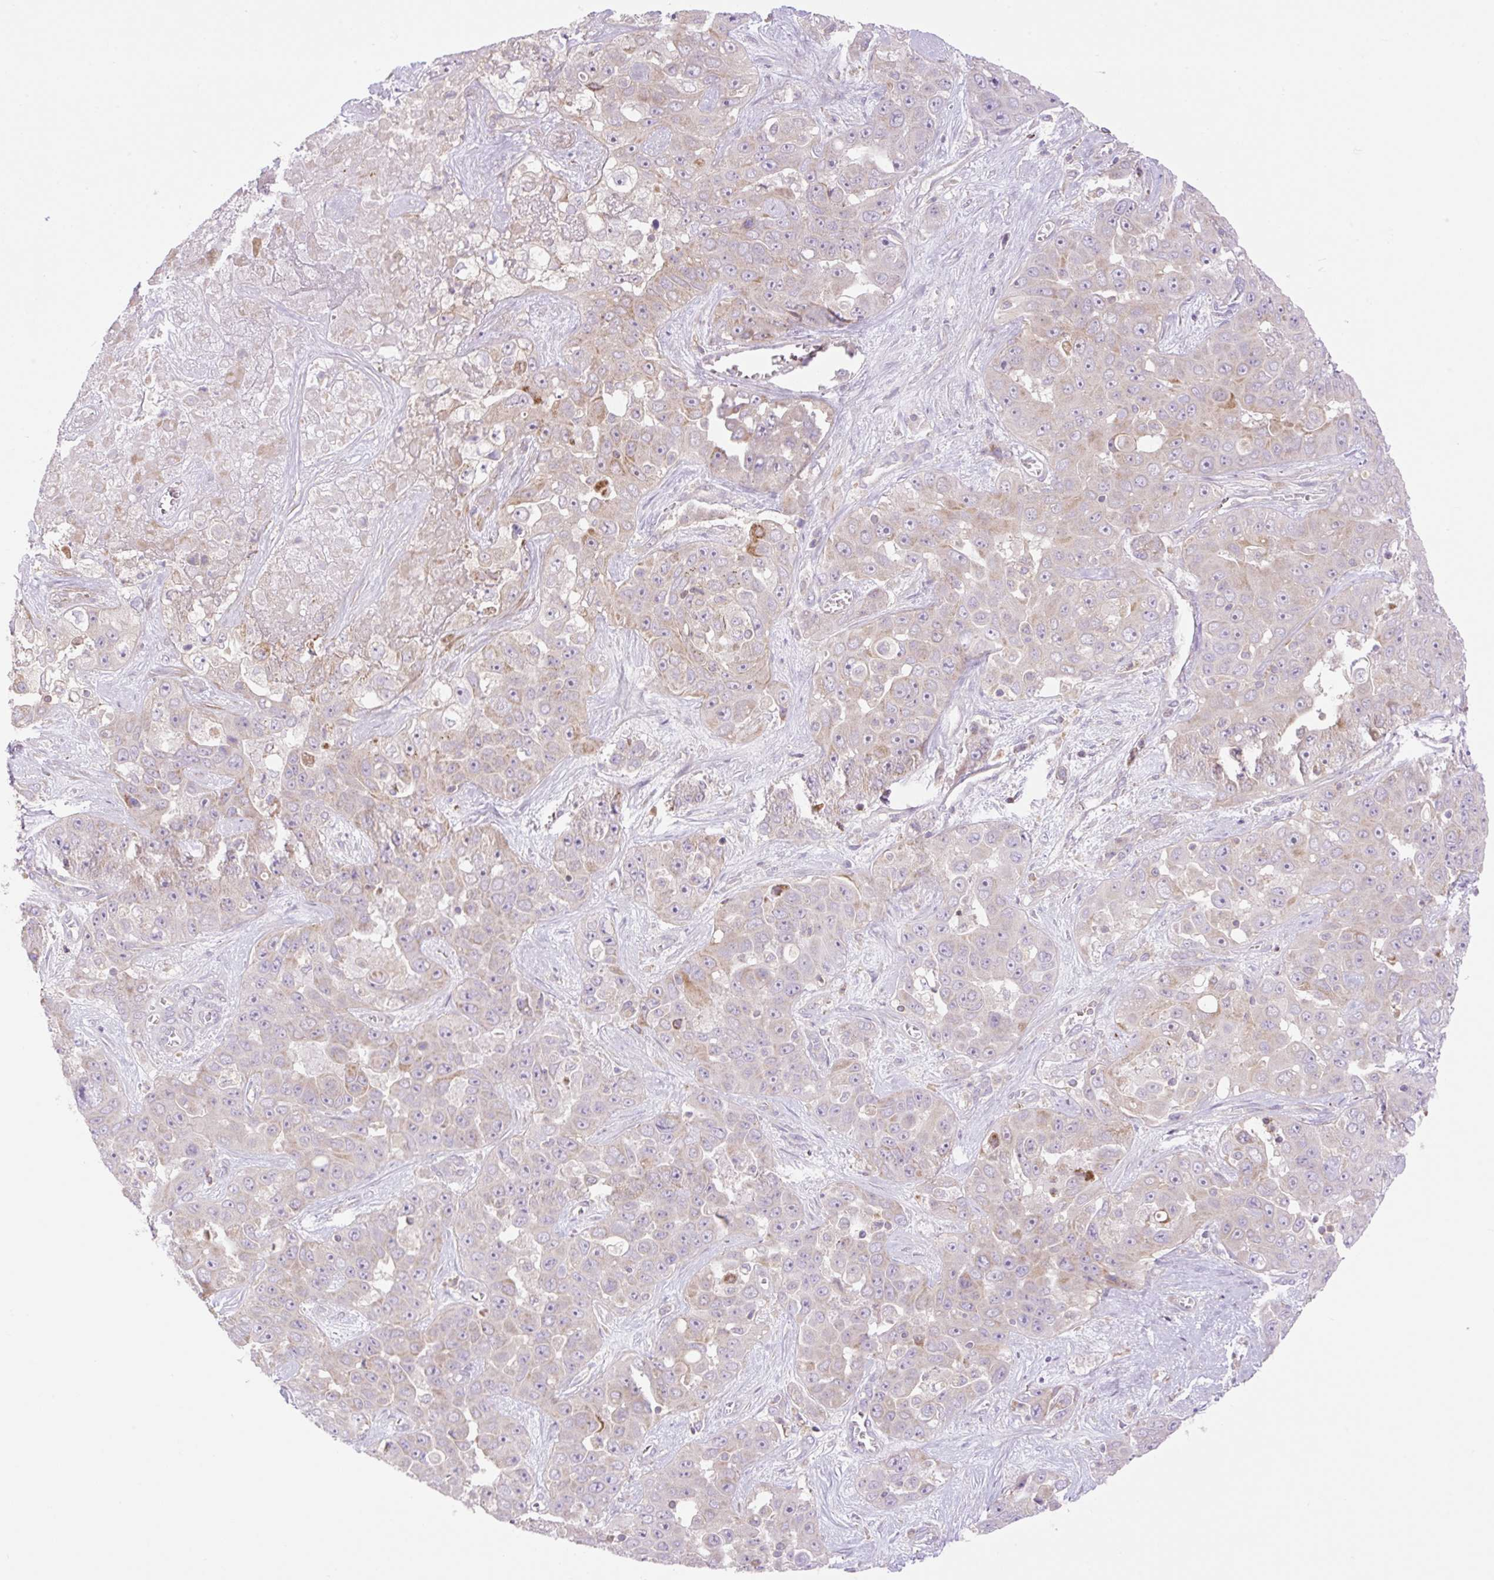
{"staining": {"intensity": "weak", "quantity": "25%-75%", "location": "cytoplasmic/membranous"}, "tissue": "liver cancer", "cell_type": "Tumor cells", "image_type": "cancer", "snomed": [{"axis": "morphology", "description": "Cholangiocarcinoma"}, {"axis": "topography", "description": "Liver"}], "caption": "Immunohistochemical staining of human liver cancer (cholangiocarcinoma) shows weak cytoplasmic/membranous protein positivity in approximately 25%-75% of tumor cells.", "gene": "VPS25", "patient": {"sex": "female", "age": 52}}